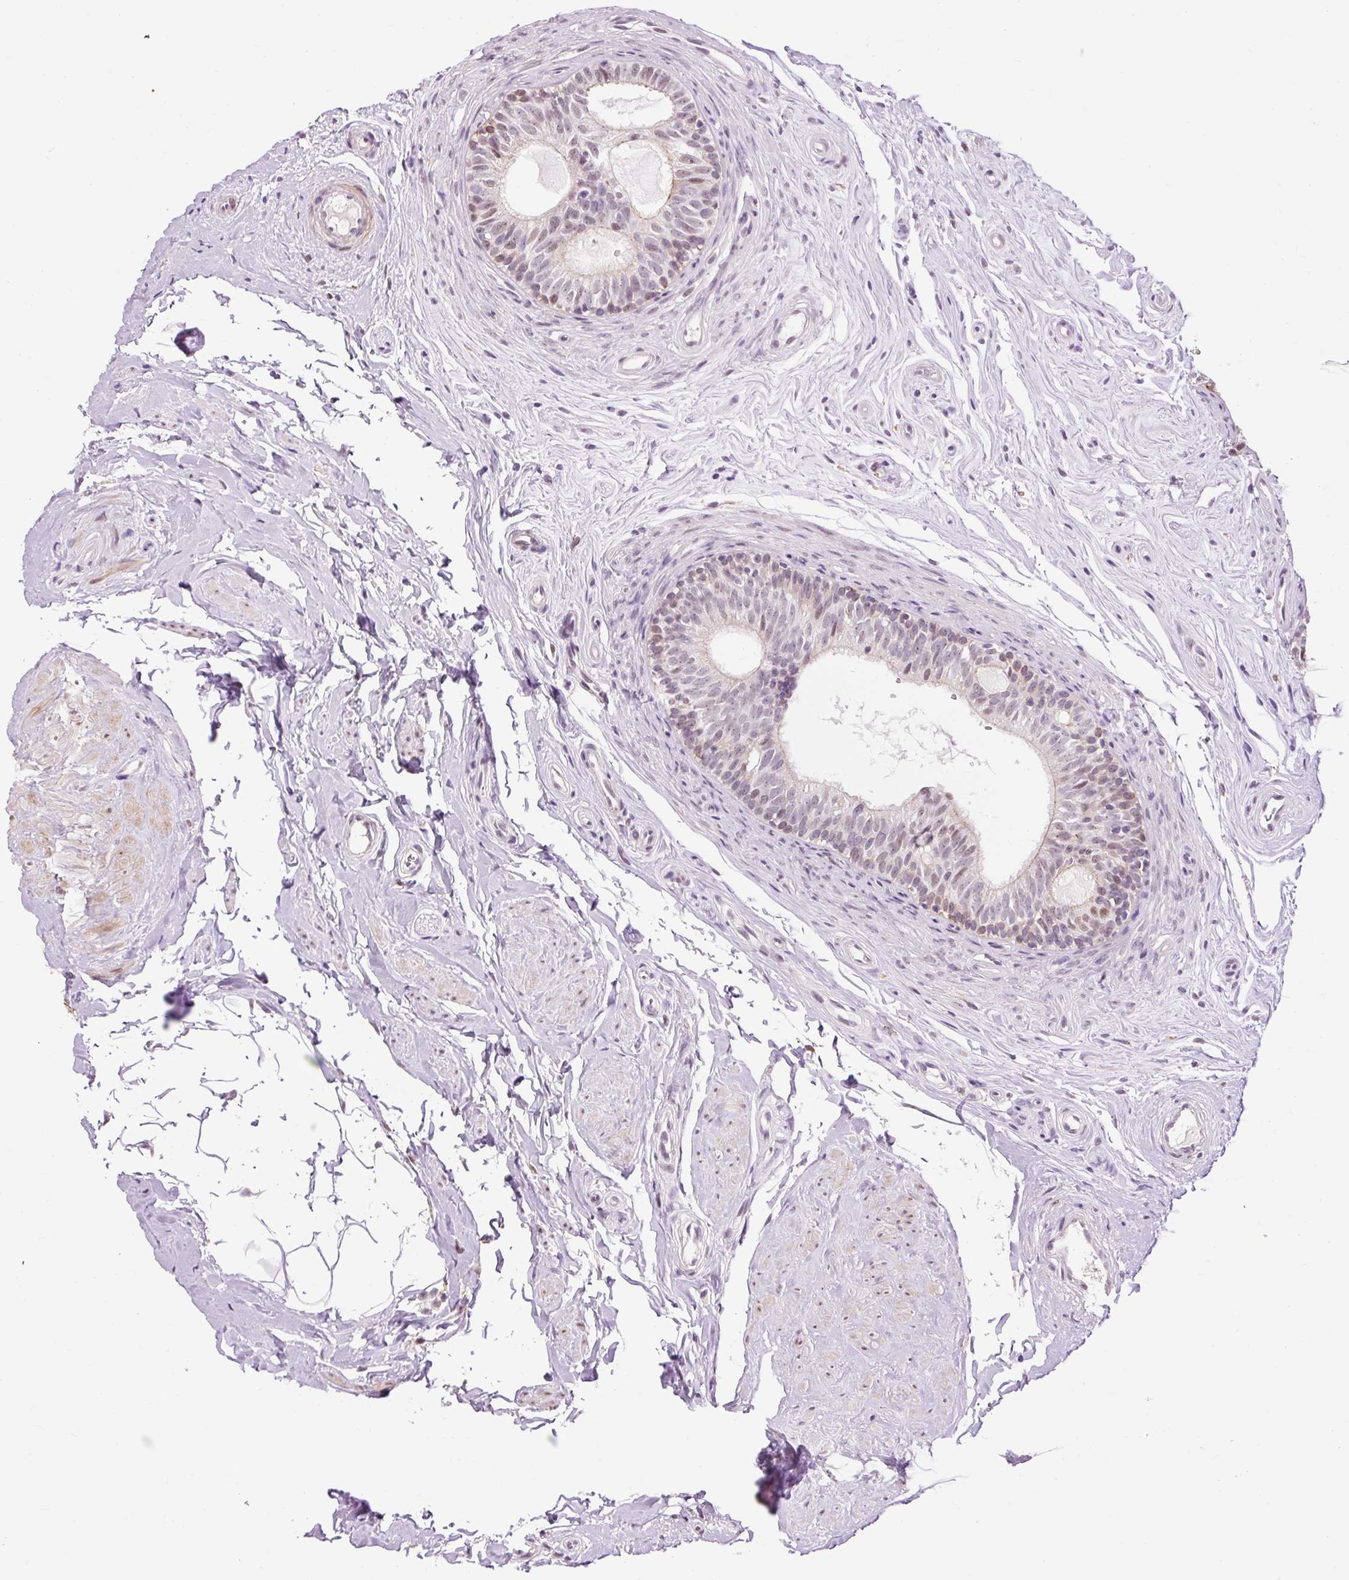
{"staining": {"intensity": "moderate", "quantity": "25%-75%", "location": "nuclear"}, "tissue": "epididymis", "cell_type": "Glandular cells", "image_type": "normal", "snomed": [{"axis": "morphology", "description": "Normal tissue, NOS"}, {"axis": "topography", "description": "Epididymis"}], "caption": "This image displays IHC staining of unremarkable epididymis, with medium moderate nuclear positivity in approximately 25%-75% of glandular cells.", "gene": "LY86", "patient": {"sex": "male", "age": 45}}